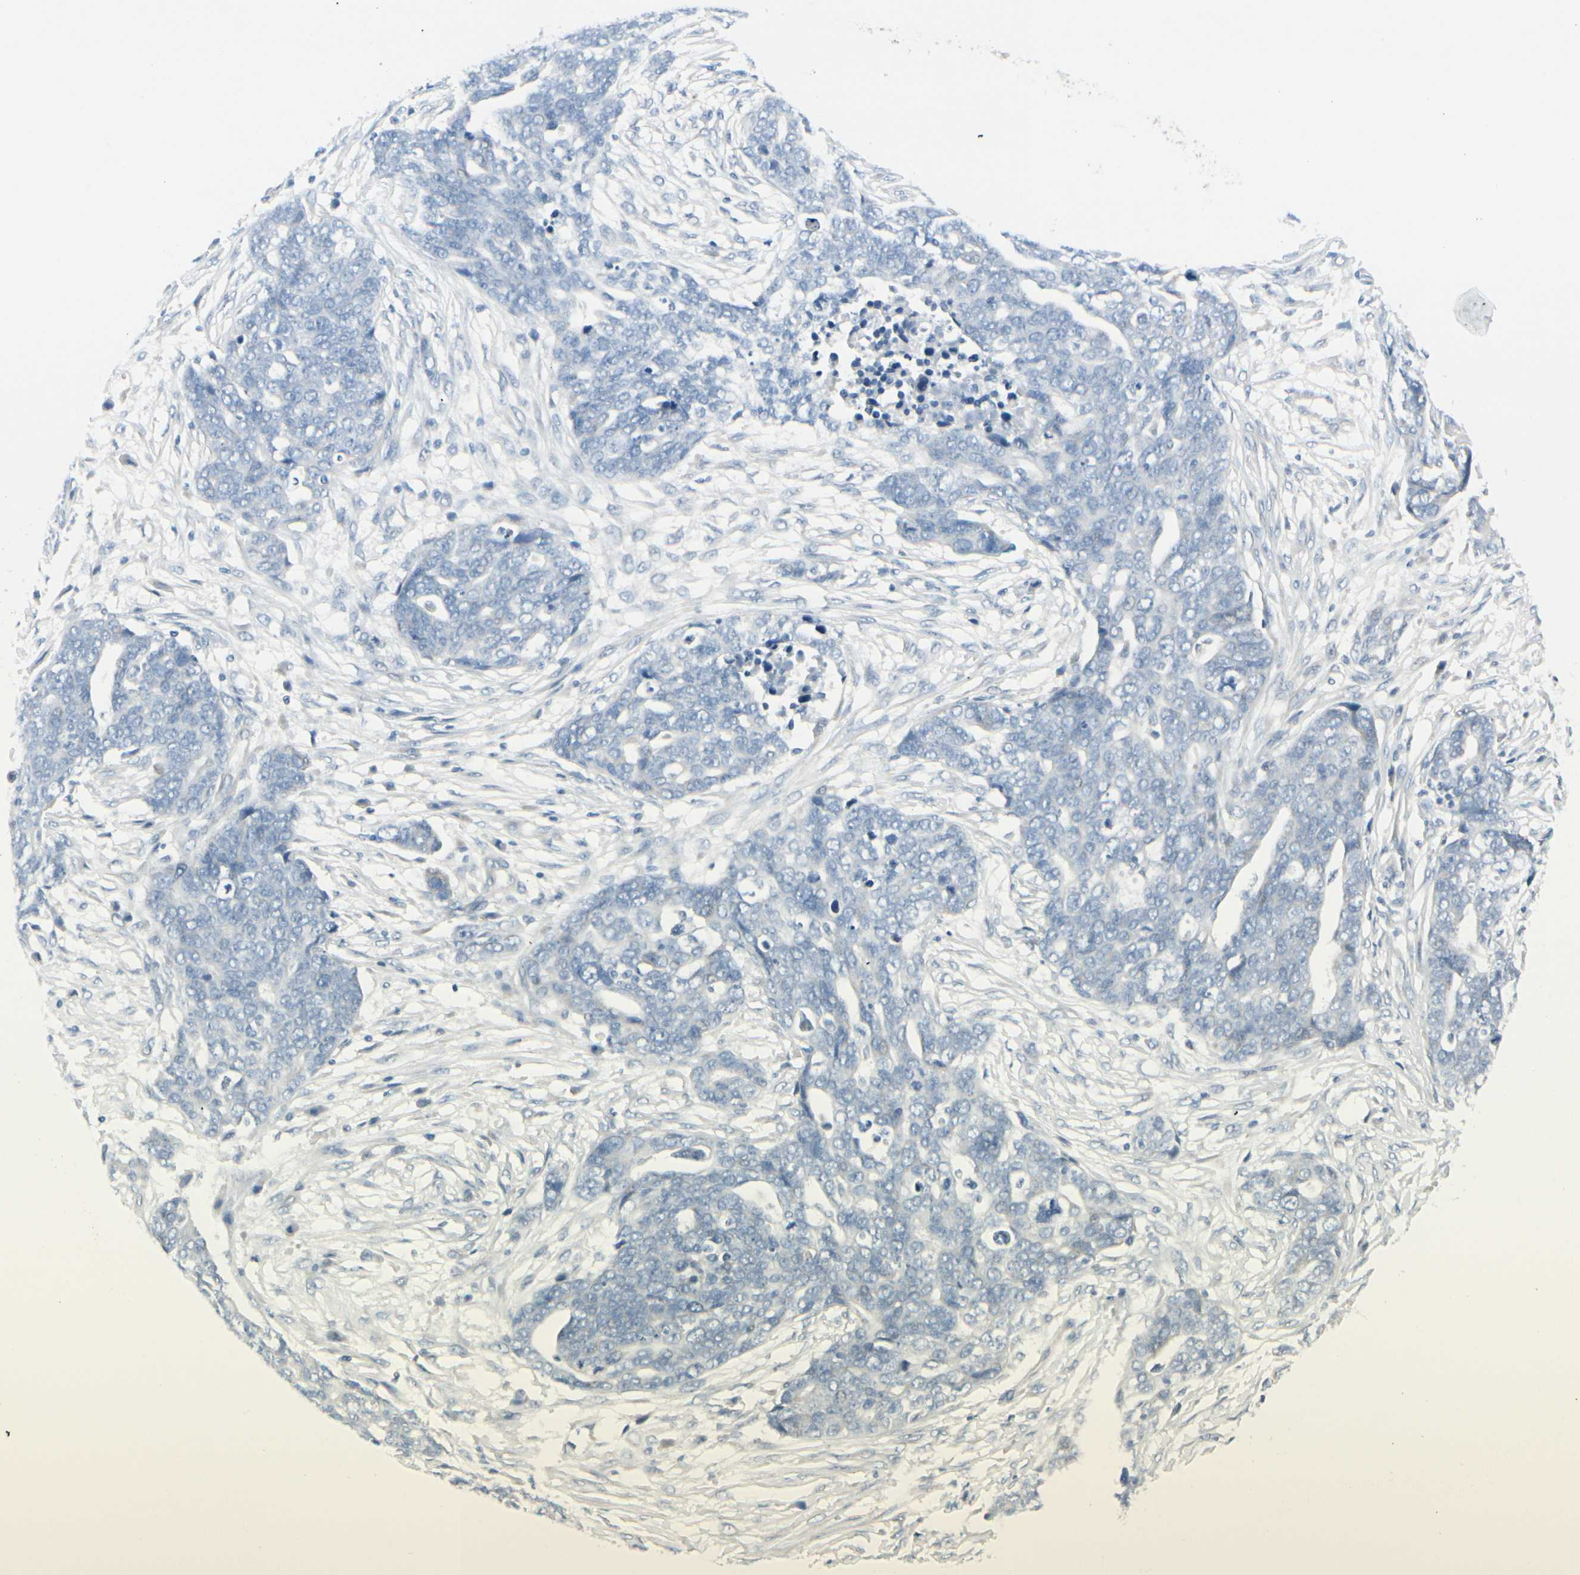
{"staining": {"intensity": "negative", "quantity": "none", "location": "none"}, "tissue": "ovarian cancer", "cell_type": "Tumor cells", "image_type": "cancer", "snomed": [{"axis": "morphology", "description": "Normal tissue, NOS"}, {"axis": "morphology", "description": "Cystadenocarcinoma, serous, NOS"}, {"axis": "topography", "description": "Fallopian tube"}, {"axis": "topography", "description": "Ovary"}], "caption": "IHC of human serous cystadenocarcinoma (ovarian) reveals no staining in tumor cells.", "gene": "CDHR5", "patient": {"sex": "female", "age": 56}}